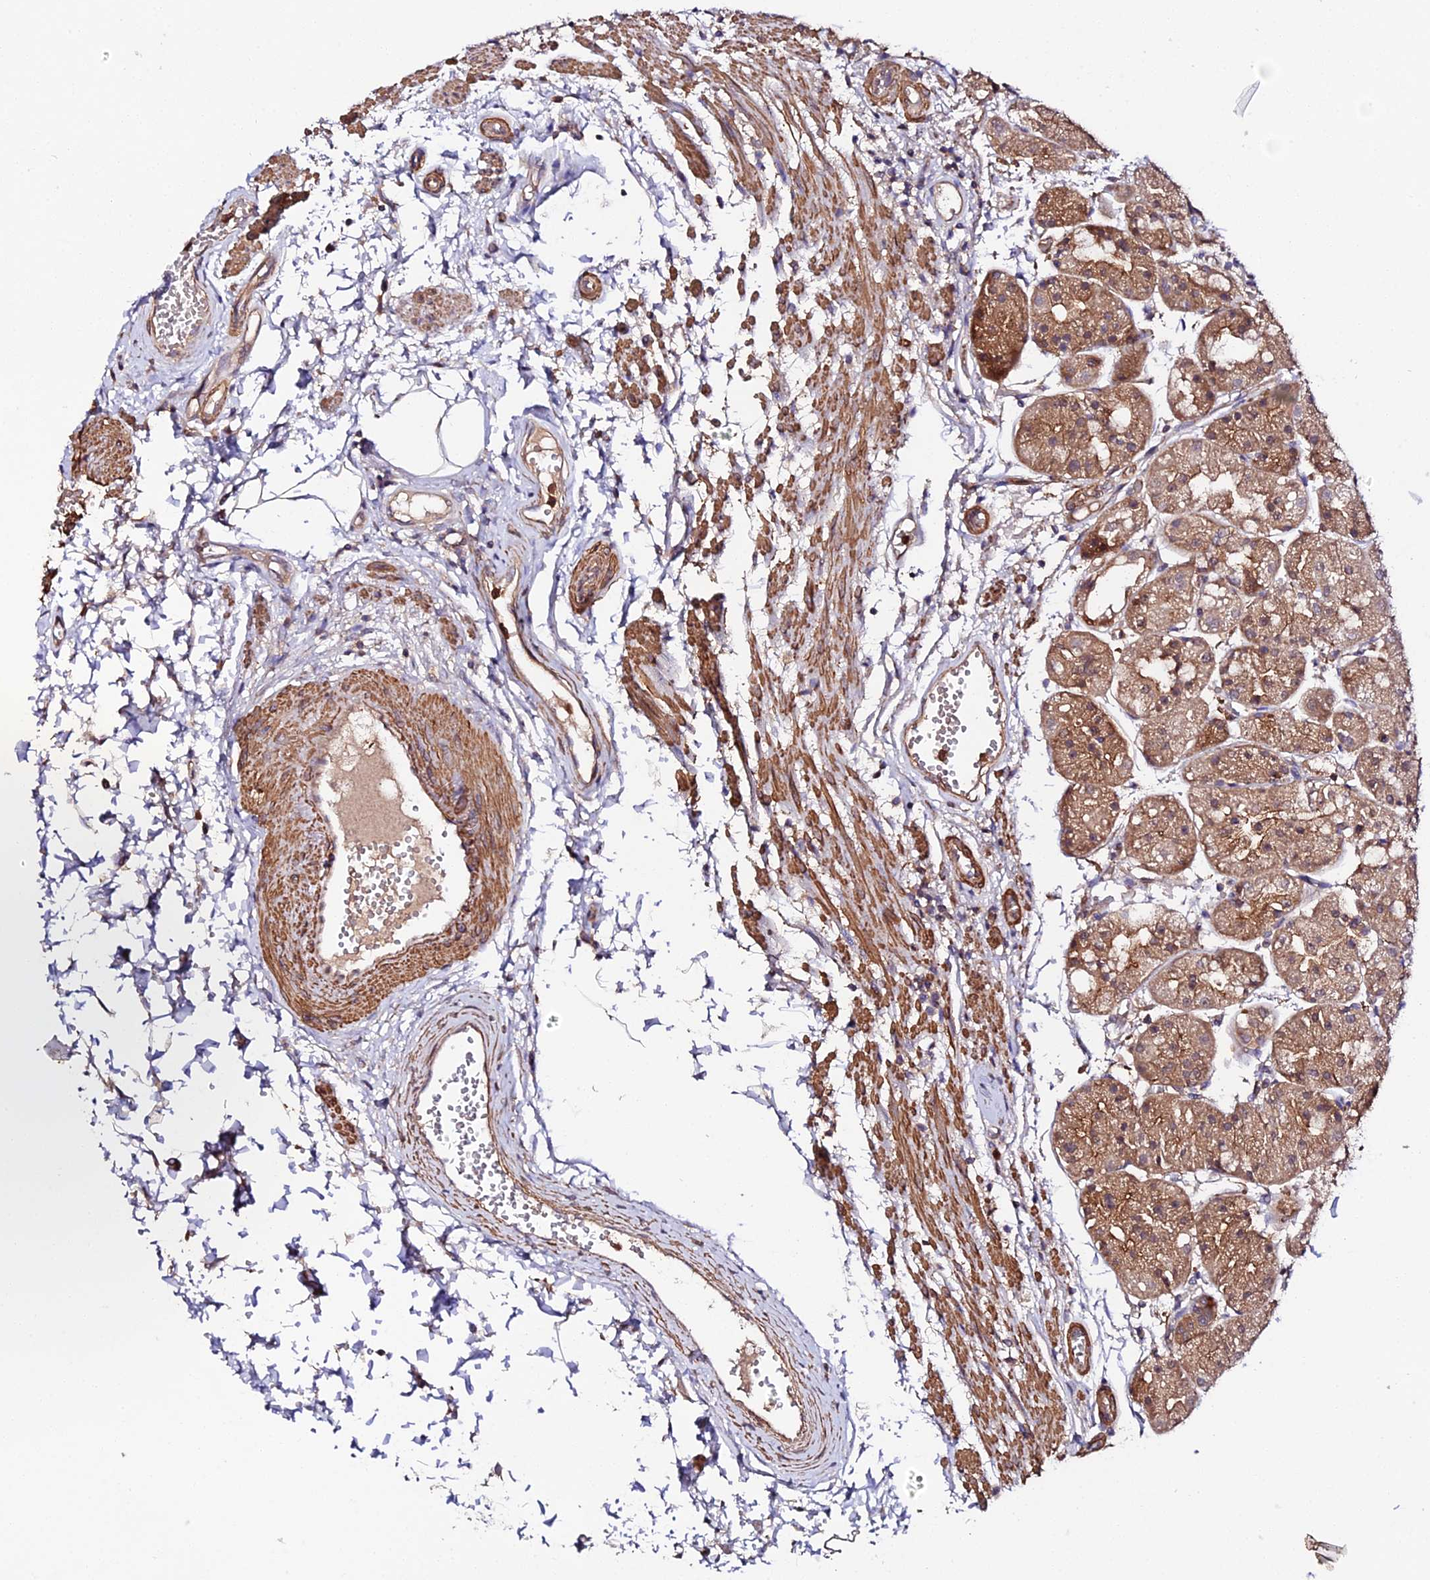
{"staining": {"intensity": "moderate", "quantity": ">75%", "location": "cytoplasmic/membranous"}, "tissue": "stomach", "cell_type": "Glandular cells", "image_type": "normal", "snomed": [{"axis": "morphology", "description": "Normal tissue, NOS"}, {"axis": "topography", "description": "Stomach, upper"}], "caption": "The micrograph displays staining of benign stomach, revealing moderate cytoplasmic/membranous protein positivity (brown color) within glandular cells. (brown staining indicates protein expression, while blue staining denotes nuclei).", "gene": "TRIM26", "patient": {"sex": "male", "age": 72}}